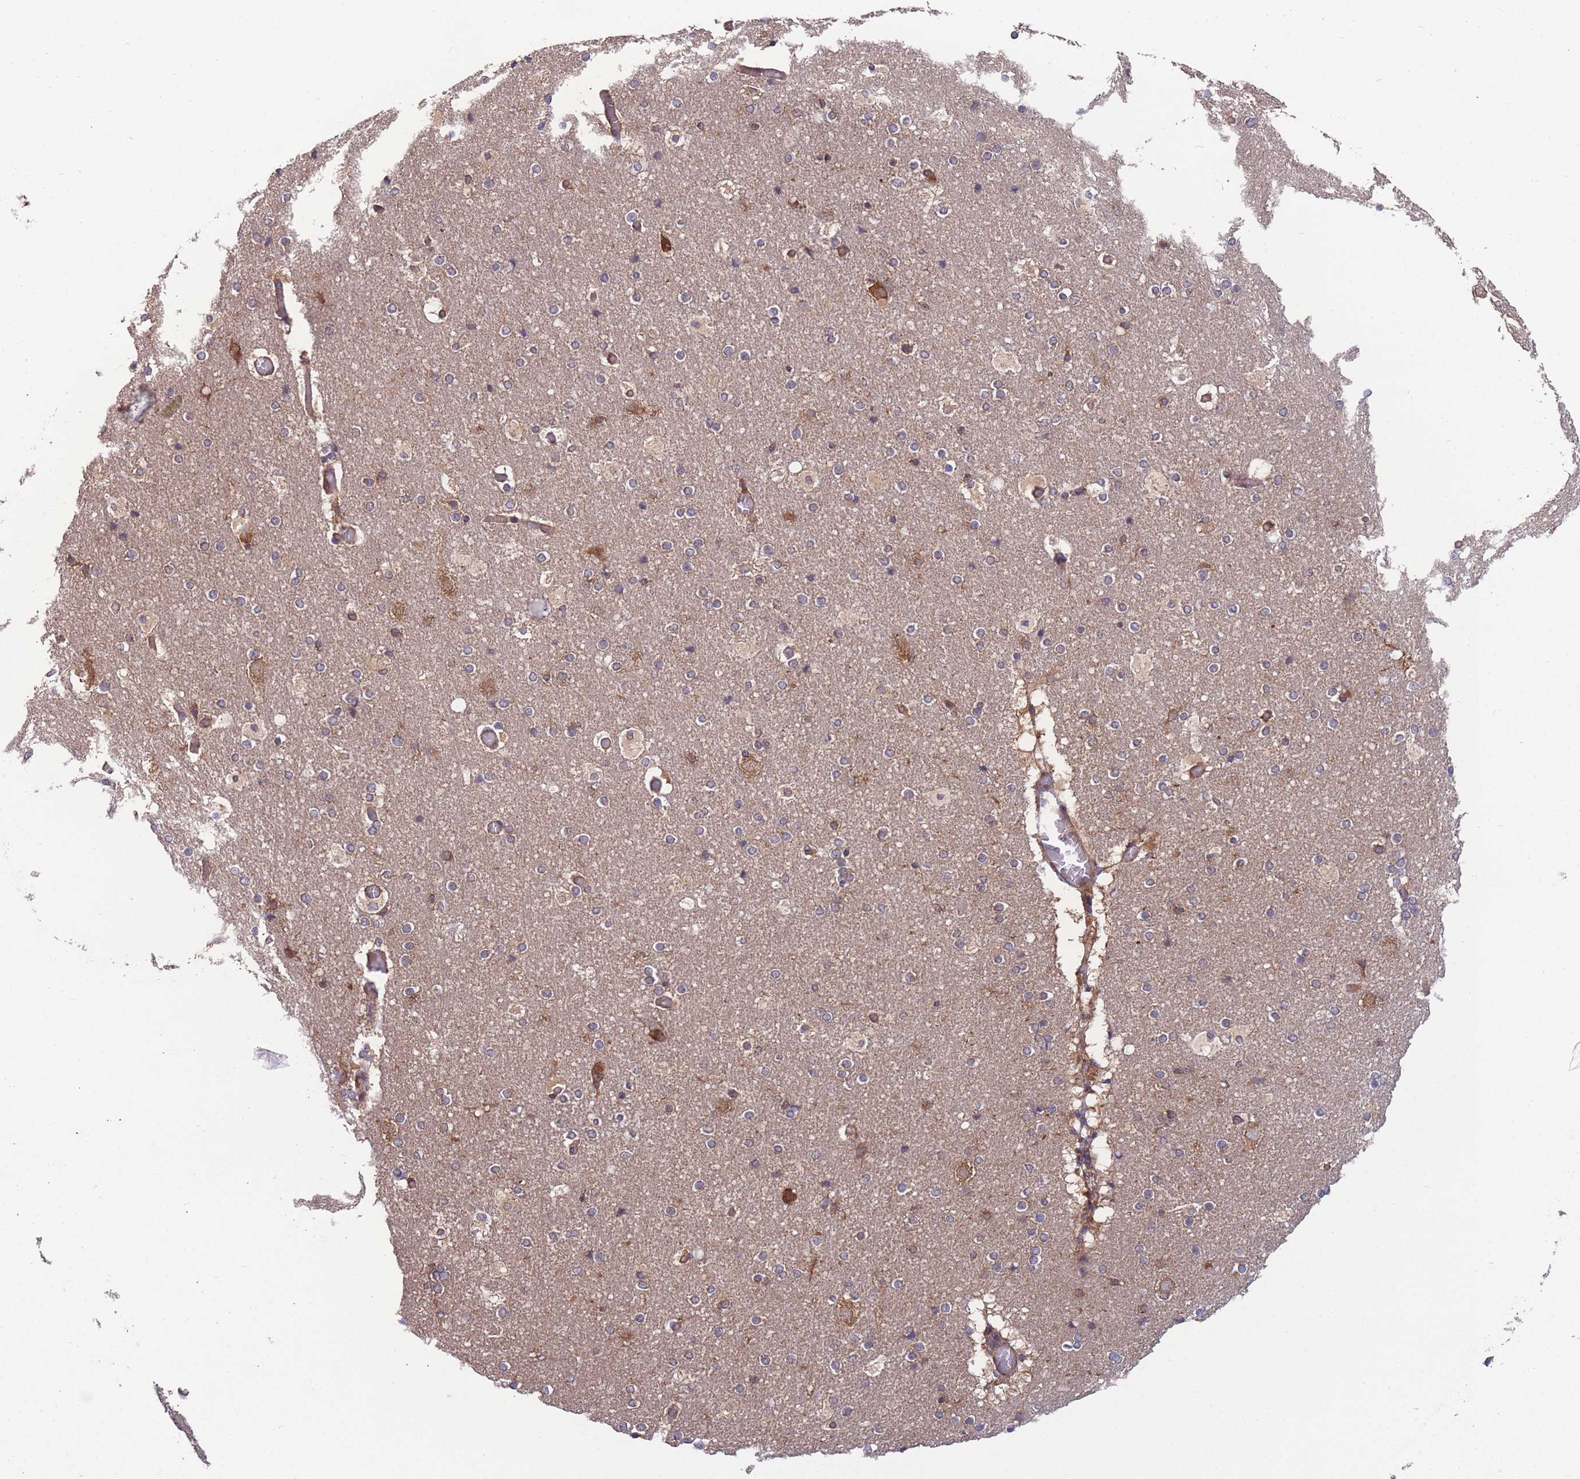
{"staining": {"intensity": "moderate", "quantity": ">75%", "location": "cytoplasmic/membranous"}, "tissue": "cerebral cortex", "cell_type": "Endothelial cells", "image_type": "normal", "snomed": [{"axis": "morphology", "description": "Normal tissue, NOS"}, {"axis": "topography", "description": "Cerebral cortex"}], "caption": "Protein expression analysis of benign cerebral cortex exhibits moderate cytoplasmic/membranous staining in about >75% of endothelial cells.", "gene": "ZPR1", "patient": {"sex": "male", "age": 57}}